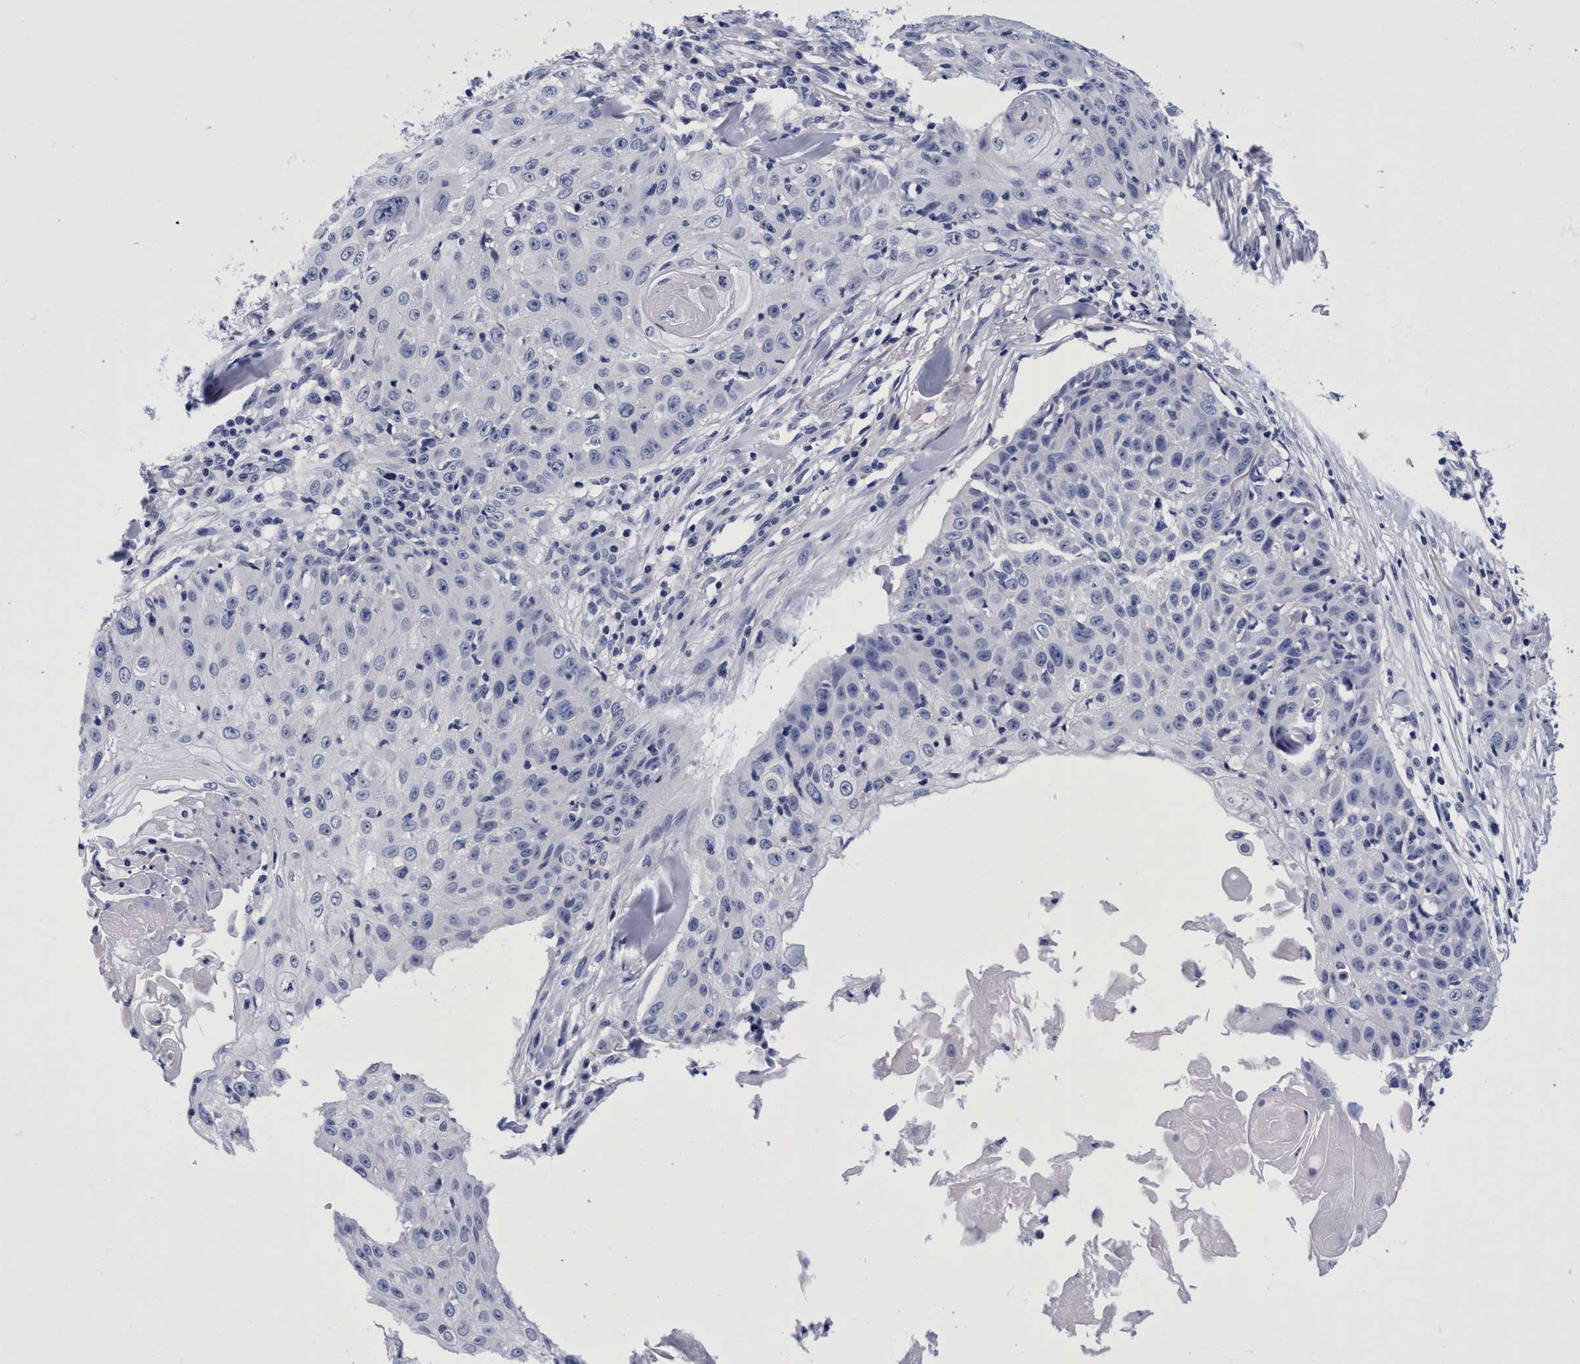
{"staining": {"intensity": "negative", "quantity": "none", "location": "none"}, "tissue": "skin cancer", "cell_type": "Tumor cells", "image_type": "cancer", "snomed": [{"axis": "morphology", "description": "Squamous cell carcinoma, NOS"}, {"axis": "topography", "description": "Skin"}], "caption": "This is an IHC photomicrograph of human squamous cell carcinoma (skin). There is no expression in tumor cells.", "gene": "PLPPR1", "patient": {"sex": "male", "age": 86}}